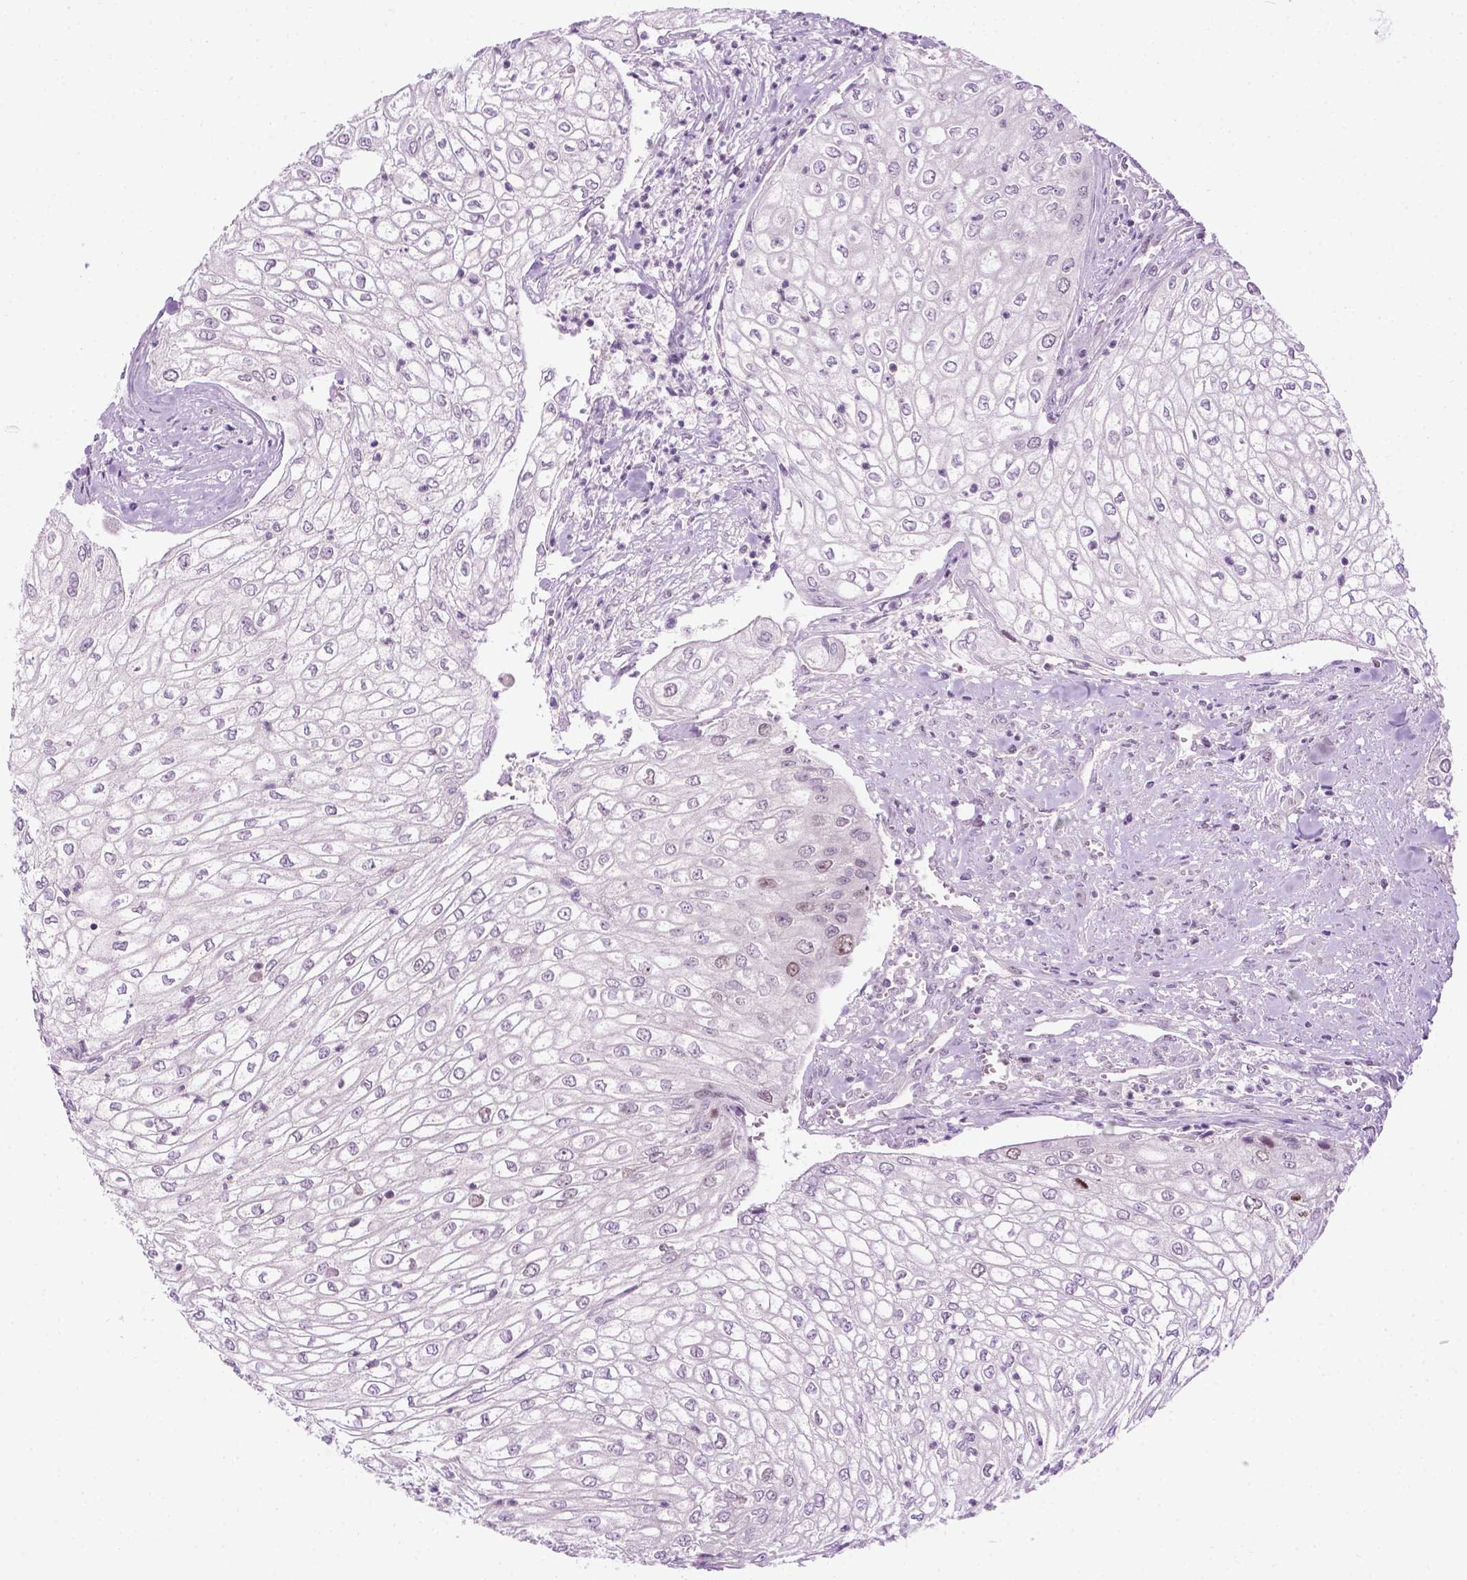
{"staining": {"intensity": "weak", "quantity": "<25%", "location": "nuclear"}, "tissue": "urothelial cancer", "cell_type": "Tumor cells", "image_type": "cancer", "snomed": [{"axis": "morphology", "description": "Urothelial carcinoma, High grade"}, {"axis": "topography", "description": "Urinary bladder"}], "caption": "Micrograph shows no significant protein positivity in tumor cells of urothelial cancer.", "gene": "DENND4A", "patient": {"sex": "male", "age": 62}}